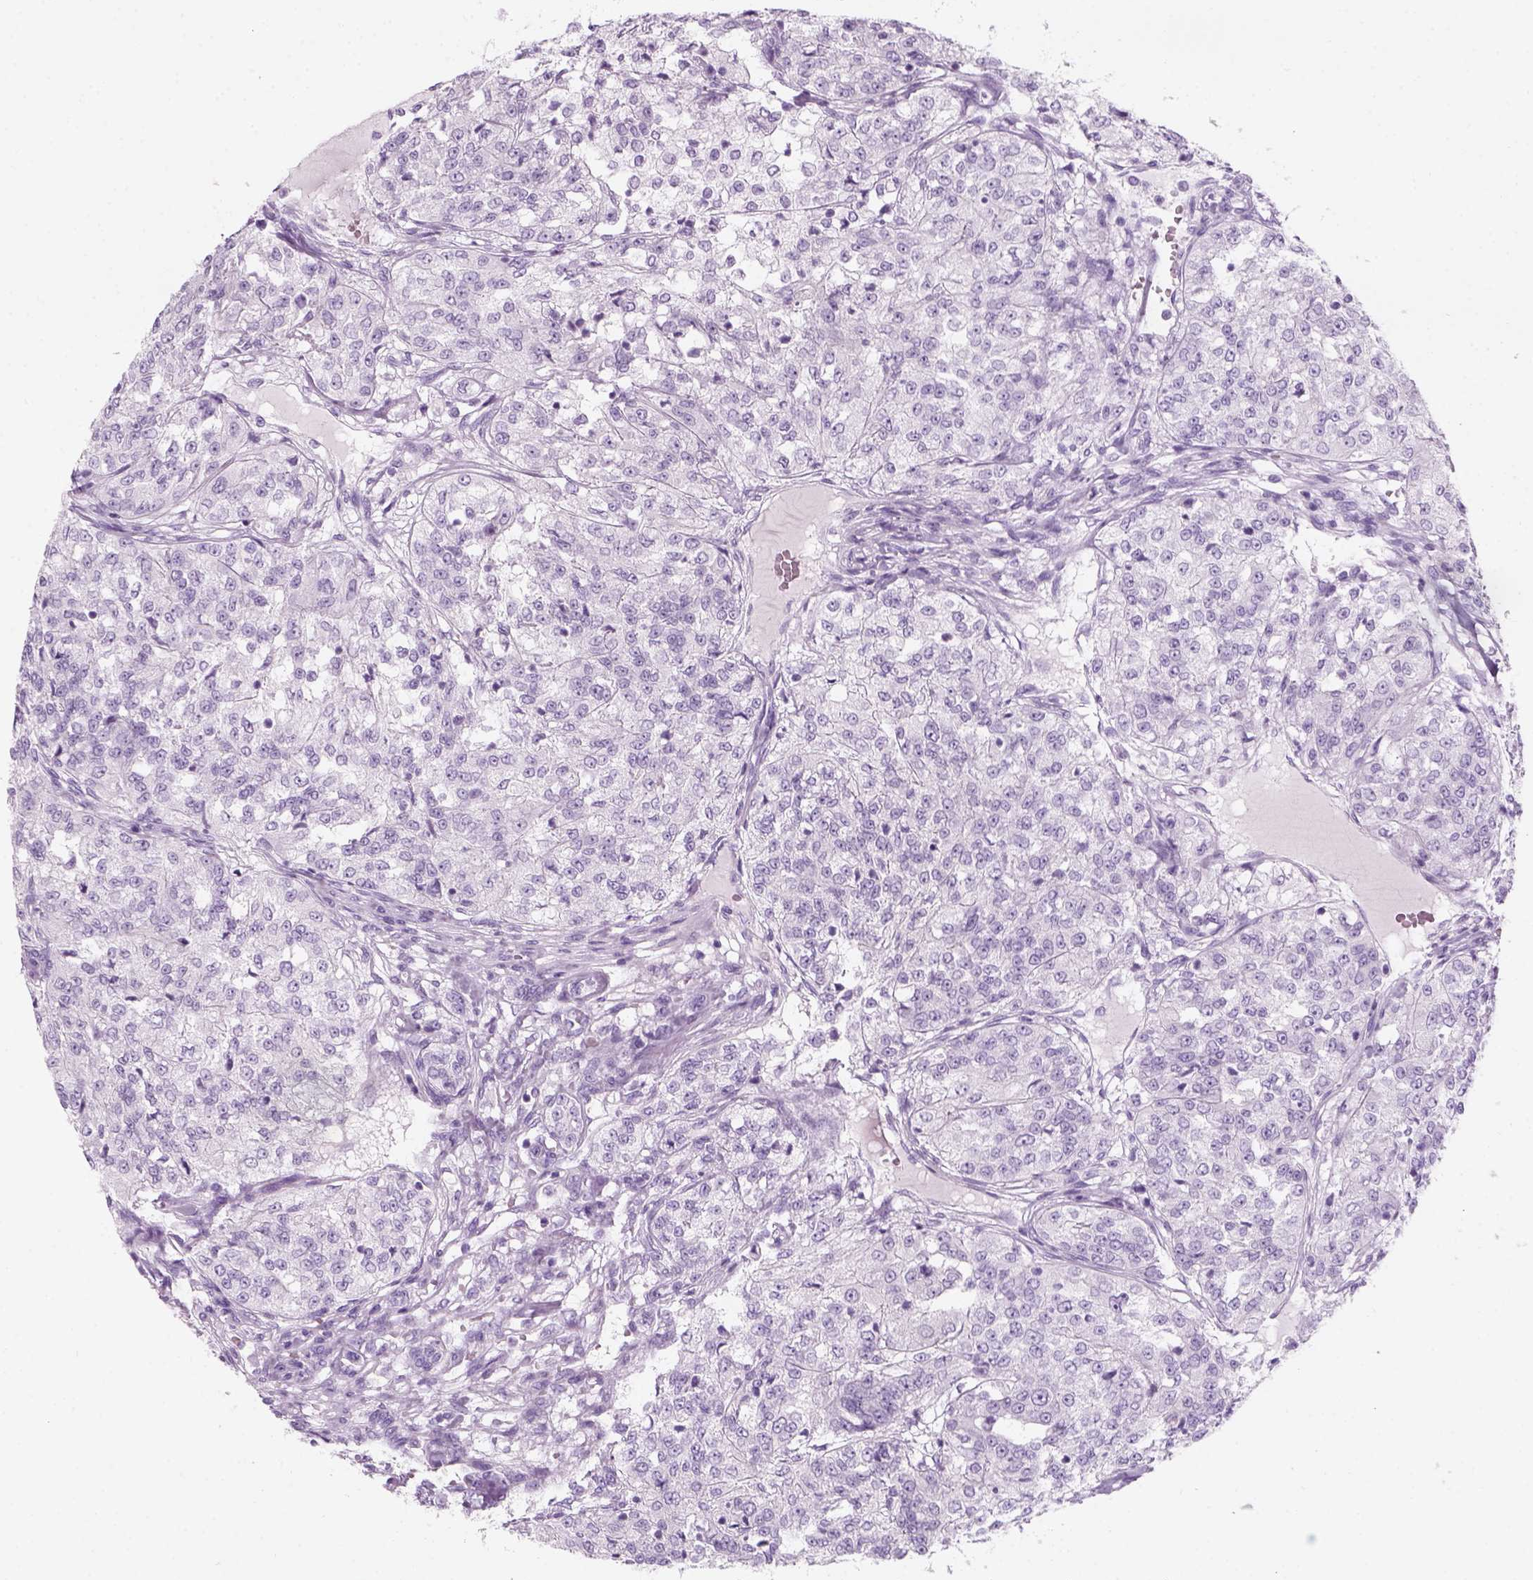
{"staining": {"intensity": "negative", "quantity": "none", "location": "none"}, "tissue": "renal cancer", "cell_type": "Tumor cells", "image_type": "cancer", "snomed": [{"axis": "morphology", "description": "Adenocarcinoma, NOS"}, {"axis": "topography", "description": "Kidney"}], "caption": "Tumor cells are negative for protein expression in human renal cancer.", "gene": "KRTAP11-1", "patient": {"sex": "female", "age": 63}}